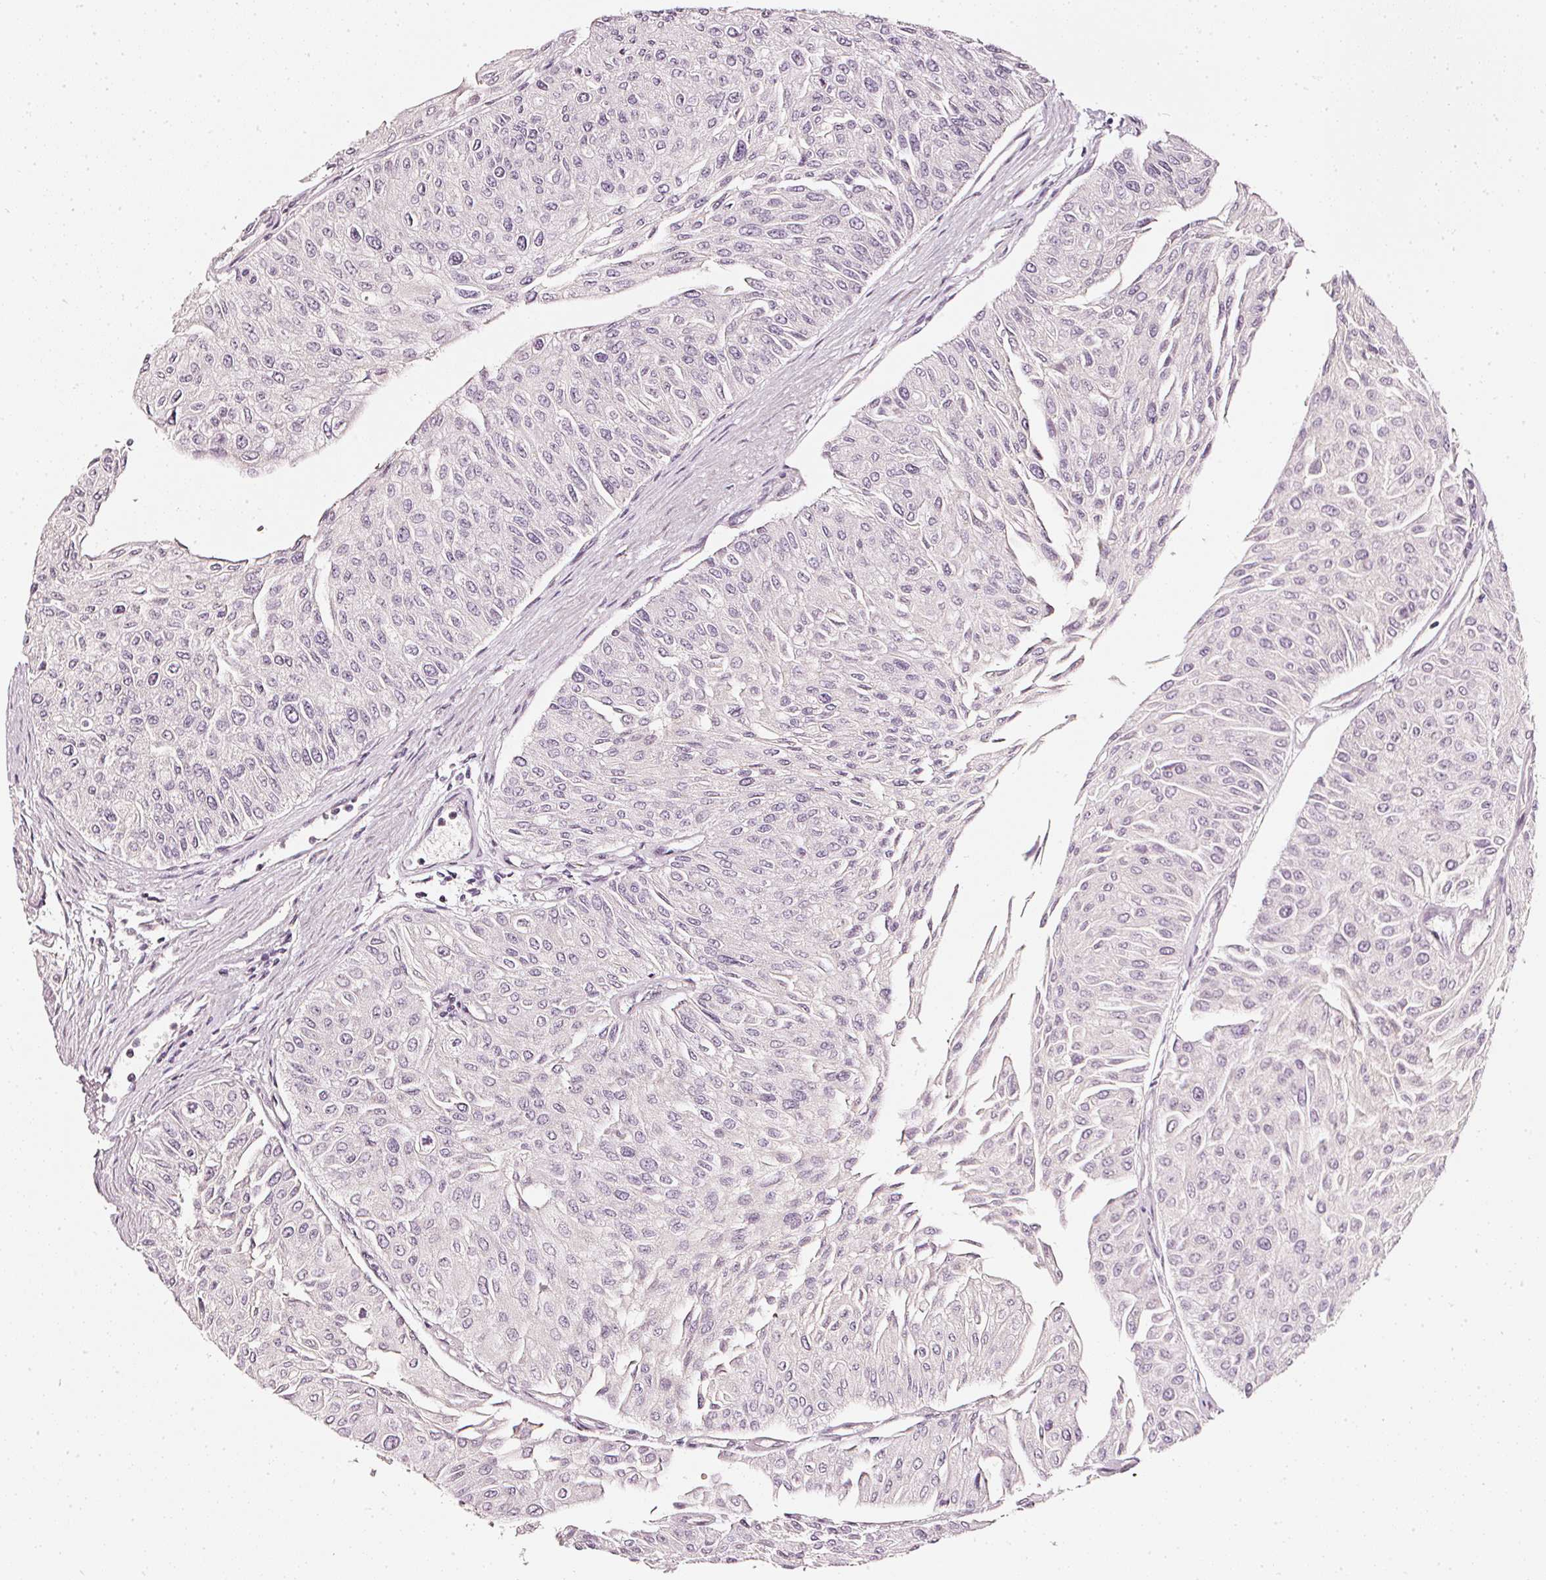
{"staining": {"intensity": "negative", "quantity": "none", "location": "none"}, "tissue": "urothelial cancer", "cell_type": "Tumor cells", "image_type": "cancer", "snomed": [{"axis": "morphology", "description": "Urothelial carcinoma, Low grade"}, {"axis": "topography", "description": "Urinary bladder"}], "caption": "Immunohistochemical staining of human low-grade urothelial carcinoma reveals no significant expression in tumor cells.", "gene": "CNP", "patient": {"sex": "male", "age": 67}}